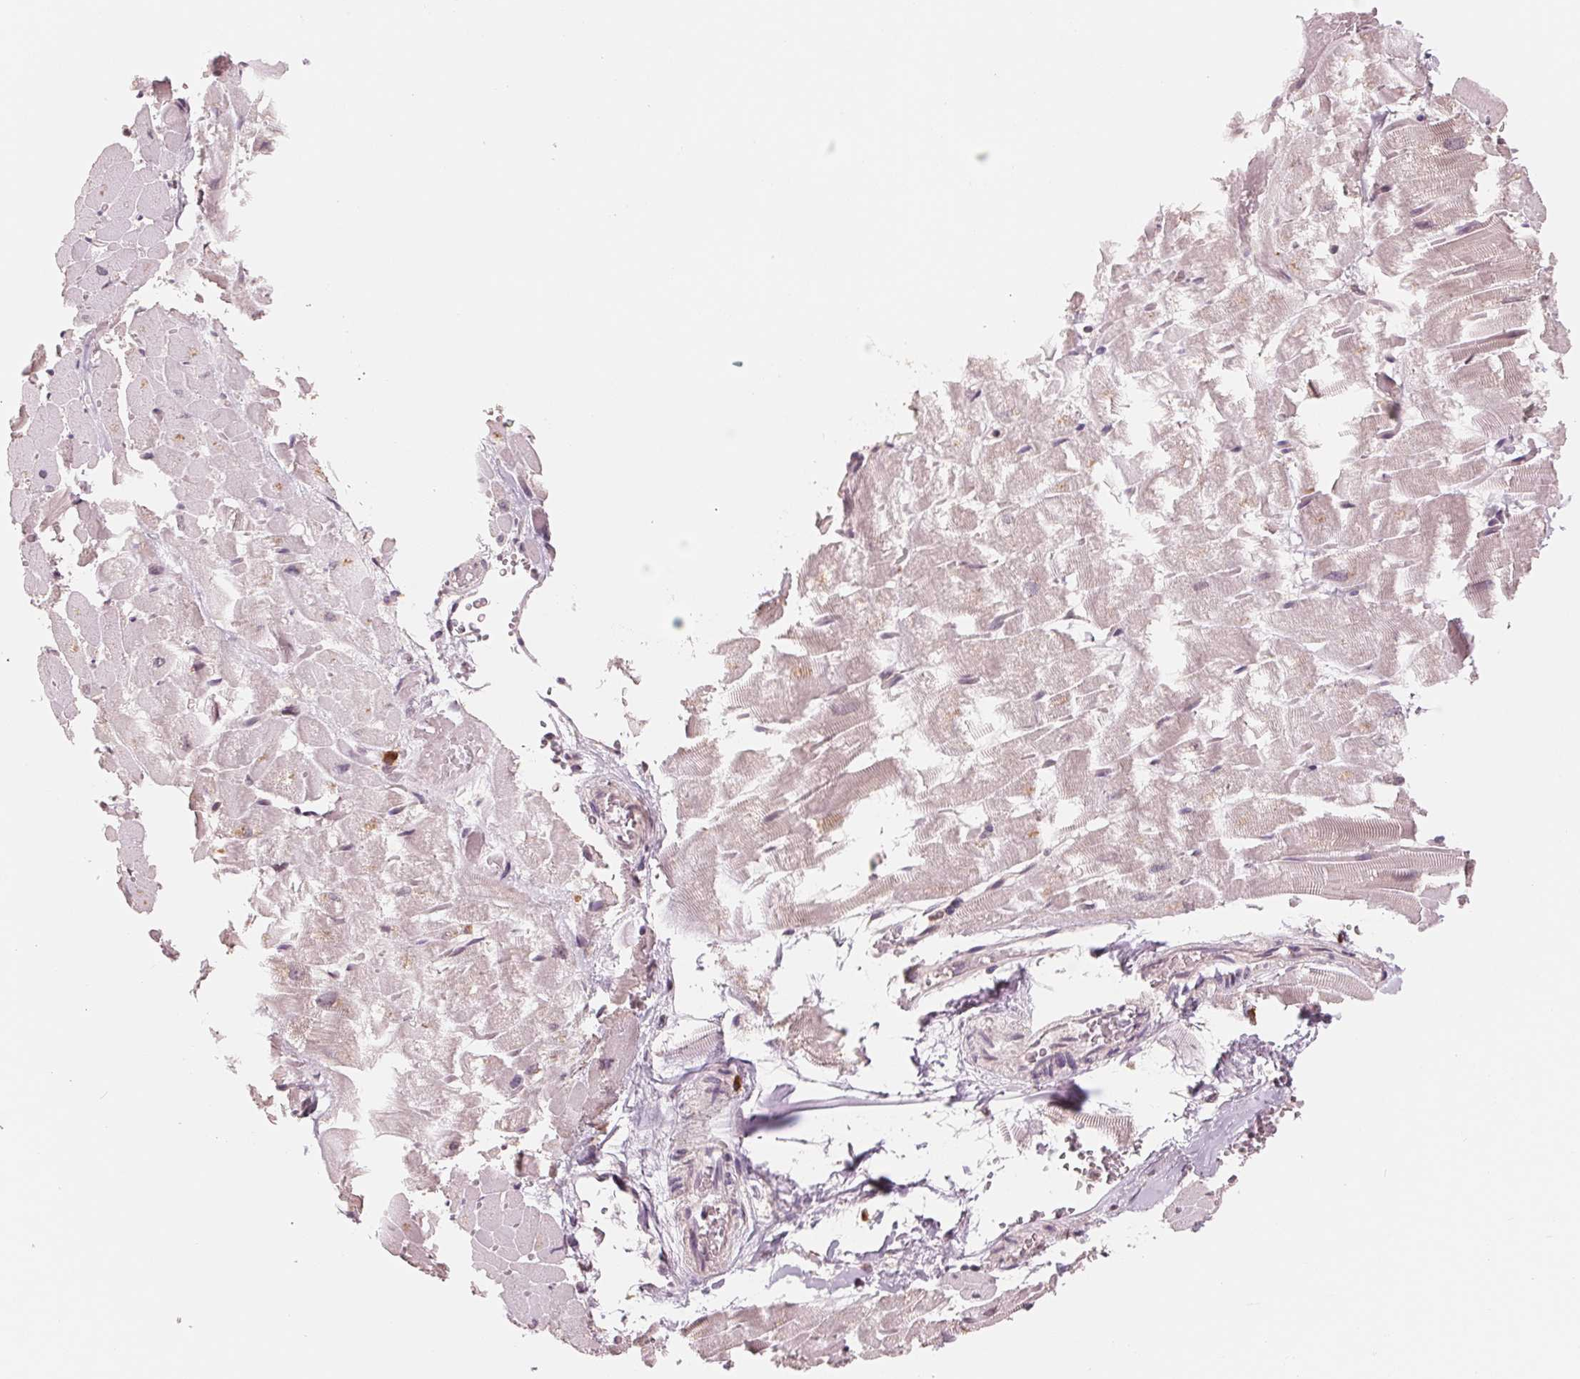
{"staining": {"intensity": "negative", "quantity": "none", "location": "none"}, "tissue": "heart muscle", "cell_type": "Cardiomyocytes", "image_type": "normal", "snomed": [{"axis": "morphology", "description": "Normal tissue, NOS"}, {"axis": "topography", "description": "Heart"}], "caption": "Histopathology image shows no protein positivity in cardiomyocytes of normal heart muscle. (Stains: DAB immunohistochemistry (IHC) with hematoxylin counter stain, Microscopy: brightfield microscopy at high magnification).", "gene": "GIGYF2", "patient": {"sex": "male", "age": 37}}